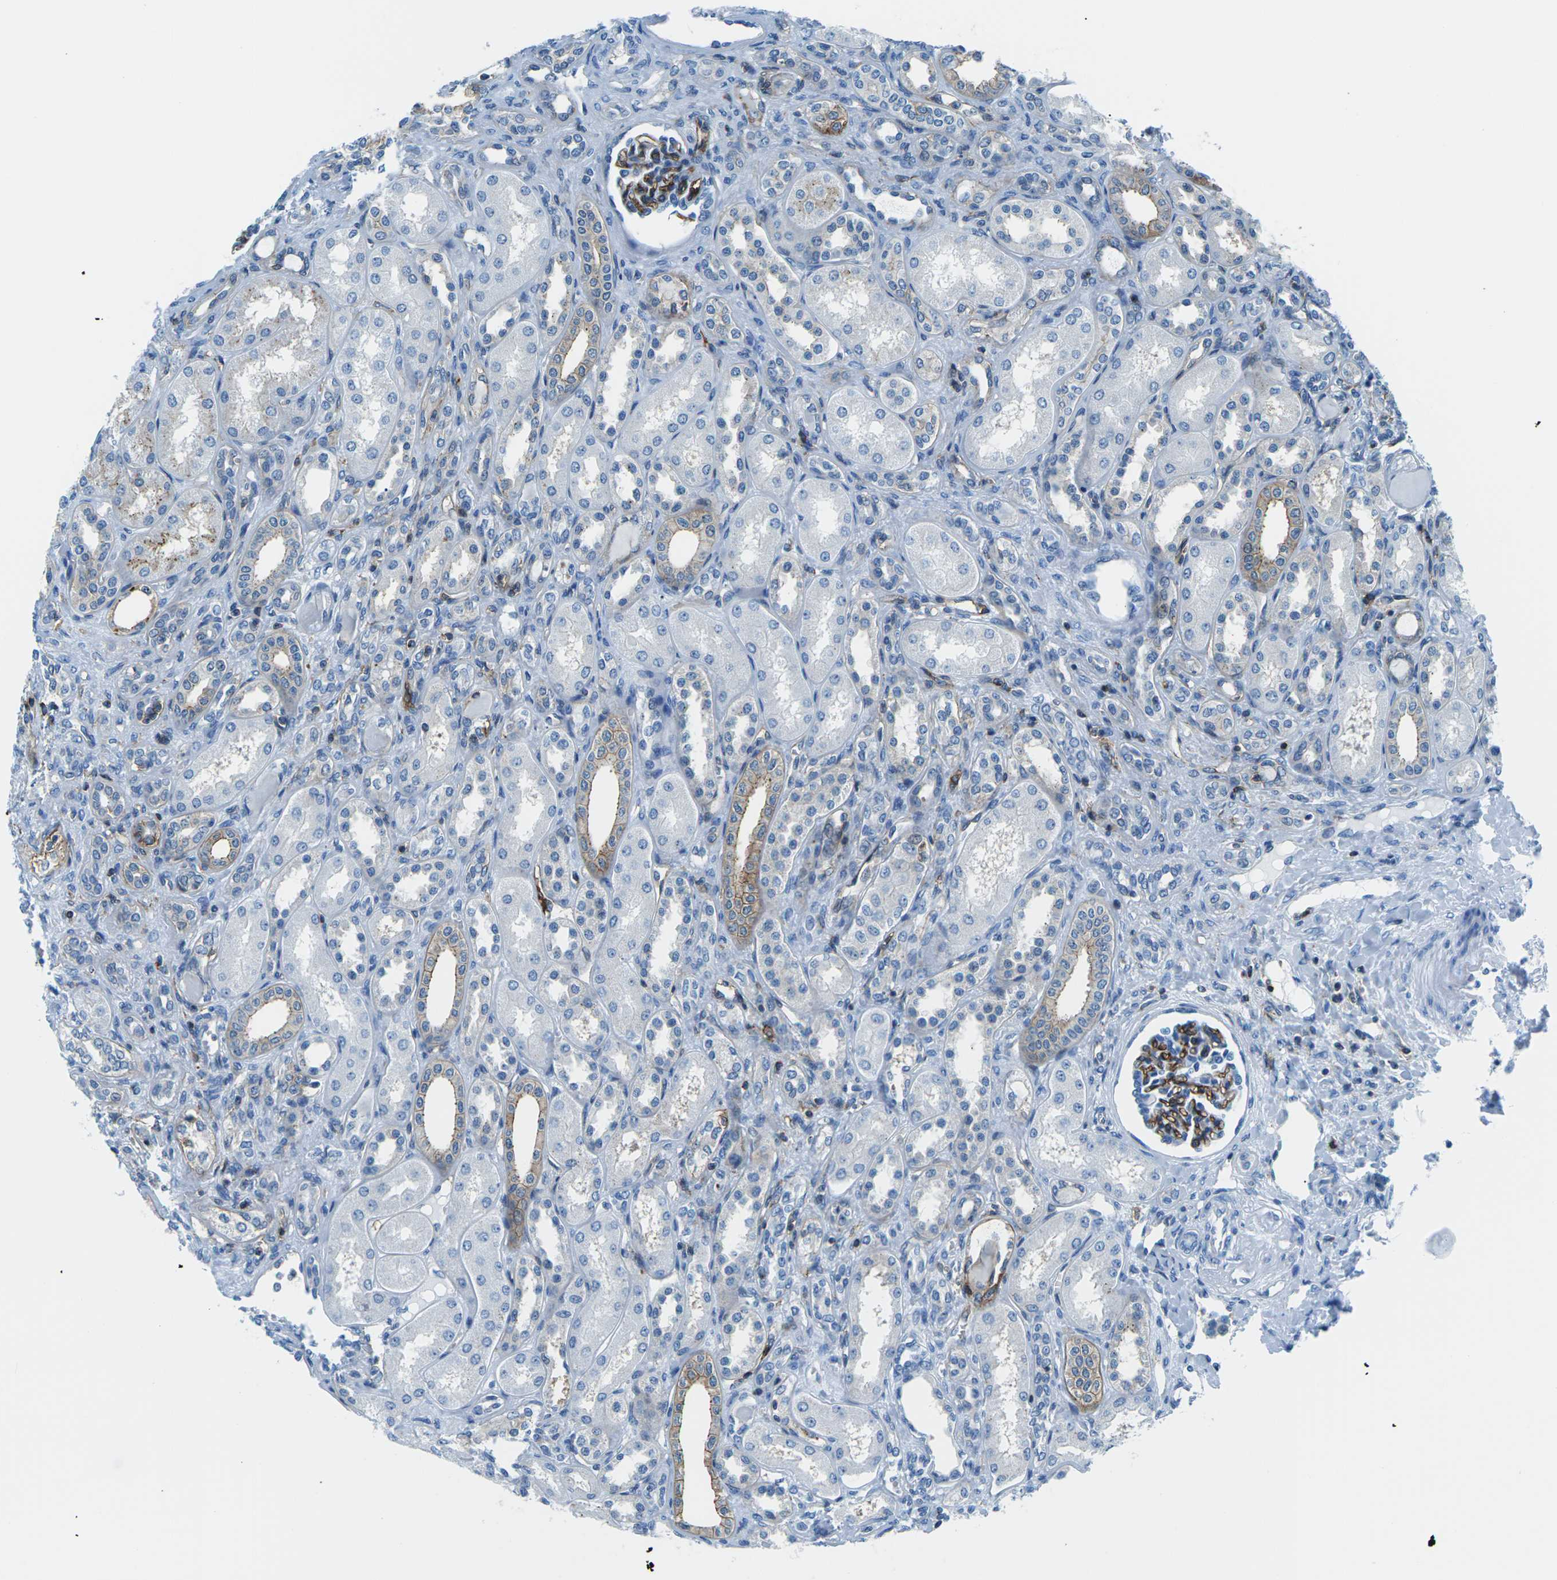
{"staining": {"intensity": "moderate", "quantity": "25%-75%", "location": "cytoplasmic/membranous"}, "tissue": "kidney", "cell_type": "Cells in glomeruli", "image_type": "normal", "snomed": [{"axis": "morphology", "description": "Normal tissue, NOS"}, {"axis": "topography", "description": "Kidney"}], "caption": "Immunohistochemistry (IHC) histopathology image of benign kidney: human kidney stained using immunohistochemistry (IHC) shows medium levels of moderate protein expression localized specifically in the cytoplasmic/membranous of cells in glomeruli, appearing as a cytoplasmic/membranous brown color.", "gene": "SOCS4", "patient": {"sex": "male", "age": 7}}